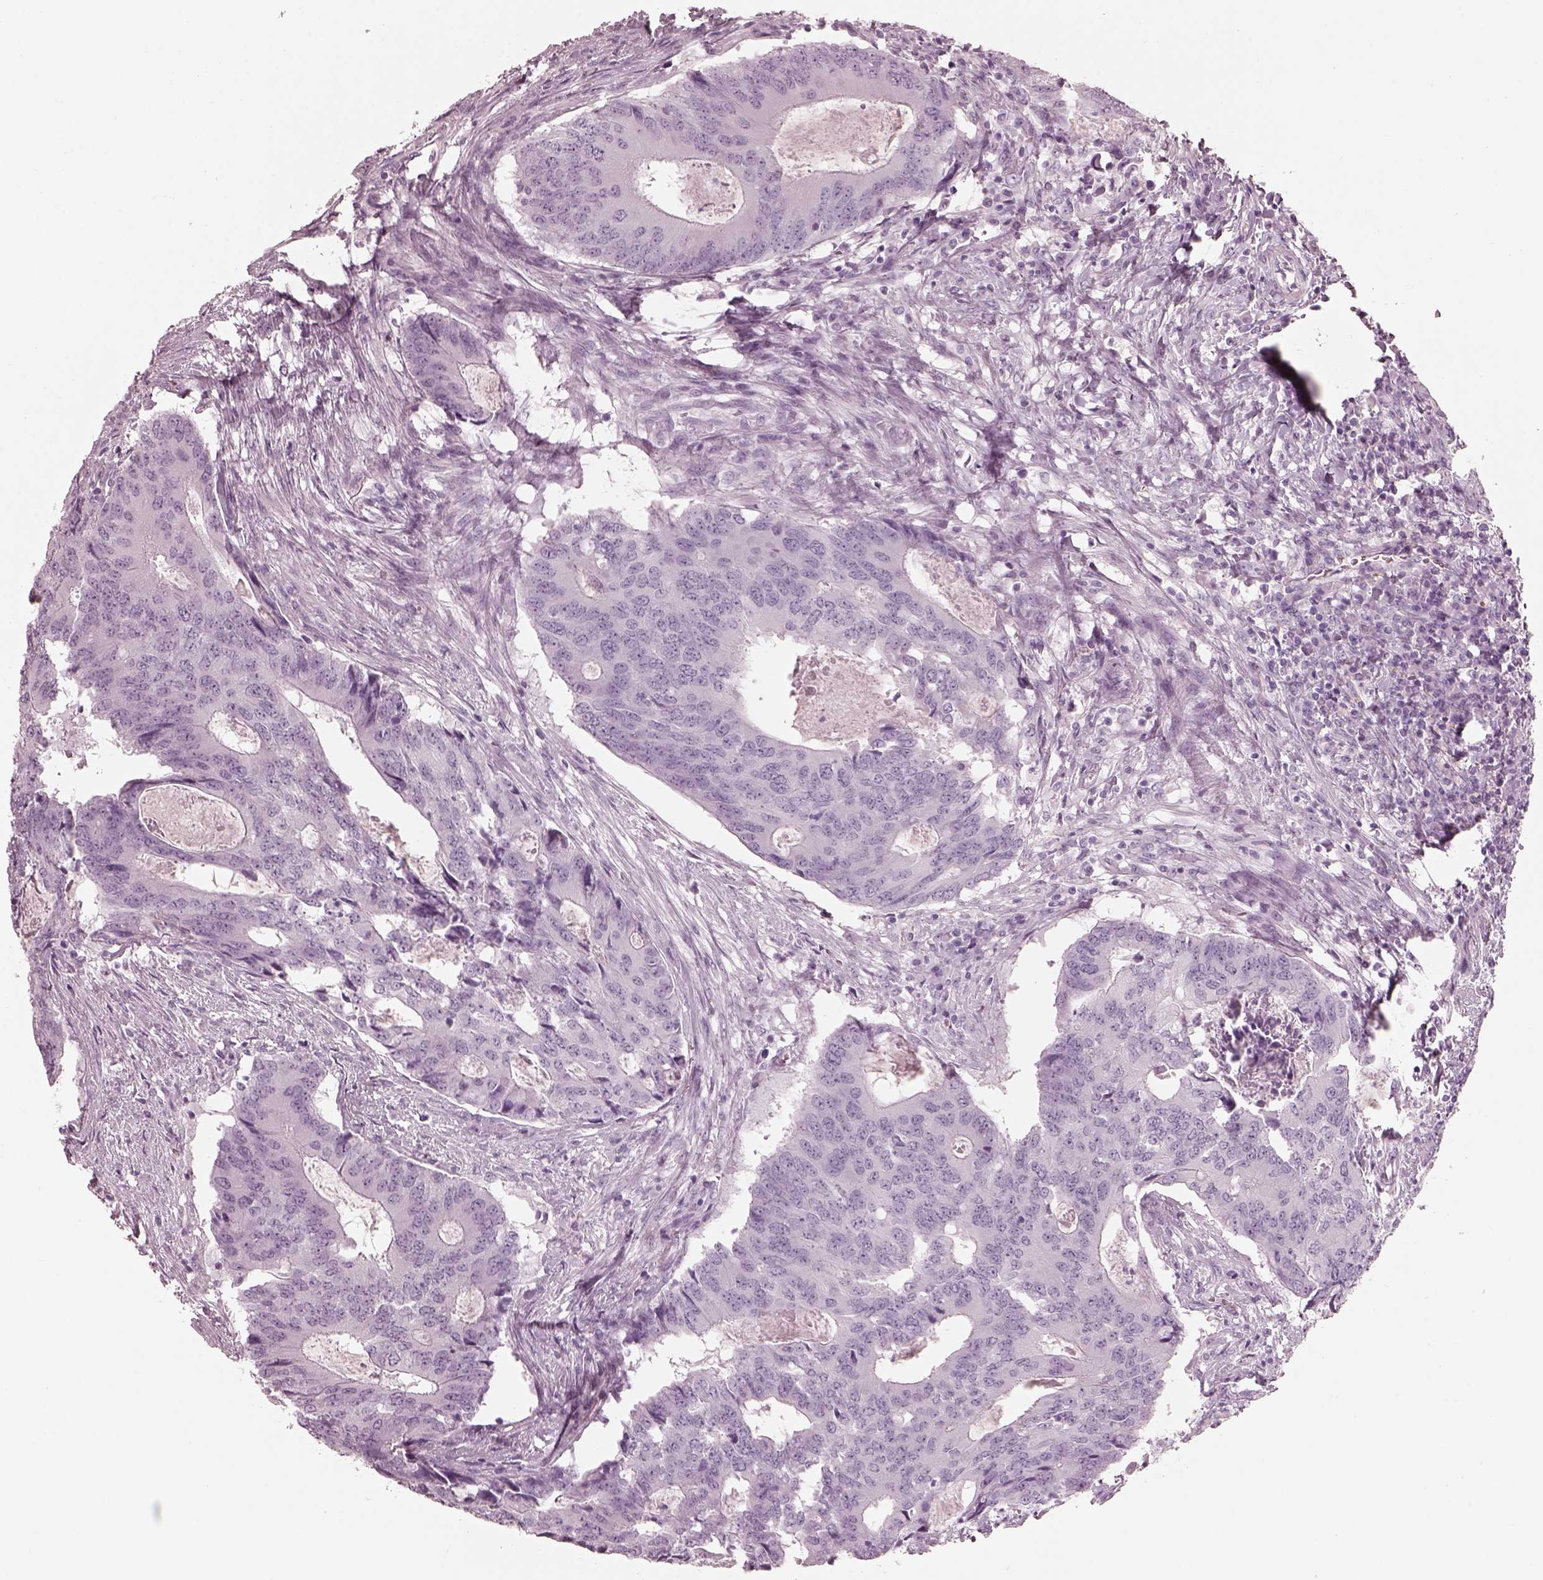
{"staining": {"intensity": "negative", "quantity": "none", "location": "none"}, "tissue": "colorectal cancer", "cell_type": "Tumor cells", "image_type": "cancer", "snomed": [{"axis": "morphology", "description": "Adenocarcinoma, NOS"}, {"axis": "topography", "description": "Colon"}], "caption": "IHC image of neoplastic tissue: human colorectal cancer (adenocarcinoma) stained with DAB shows no significant protein staining in tumor cells.", "gene": "FABP9", "patient": {"sex": "male", "age": 67}}